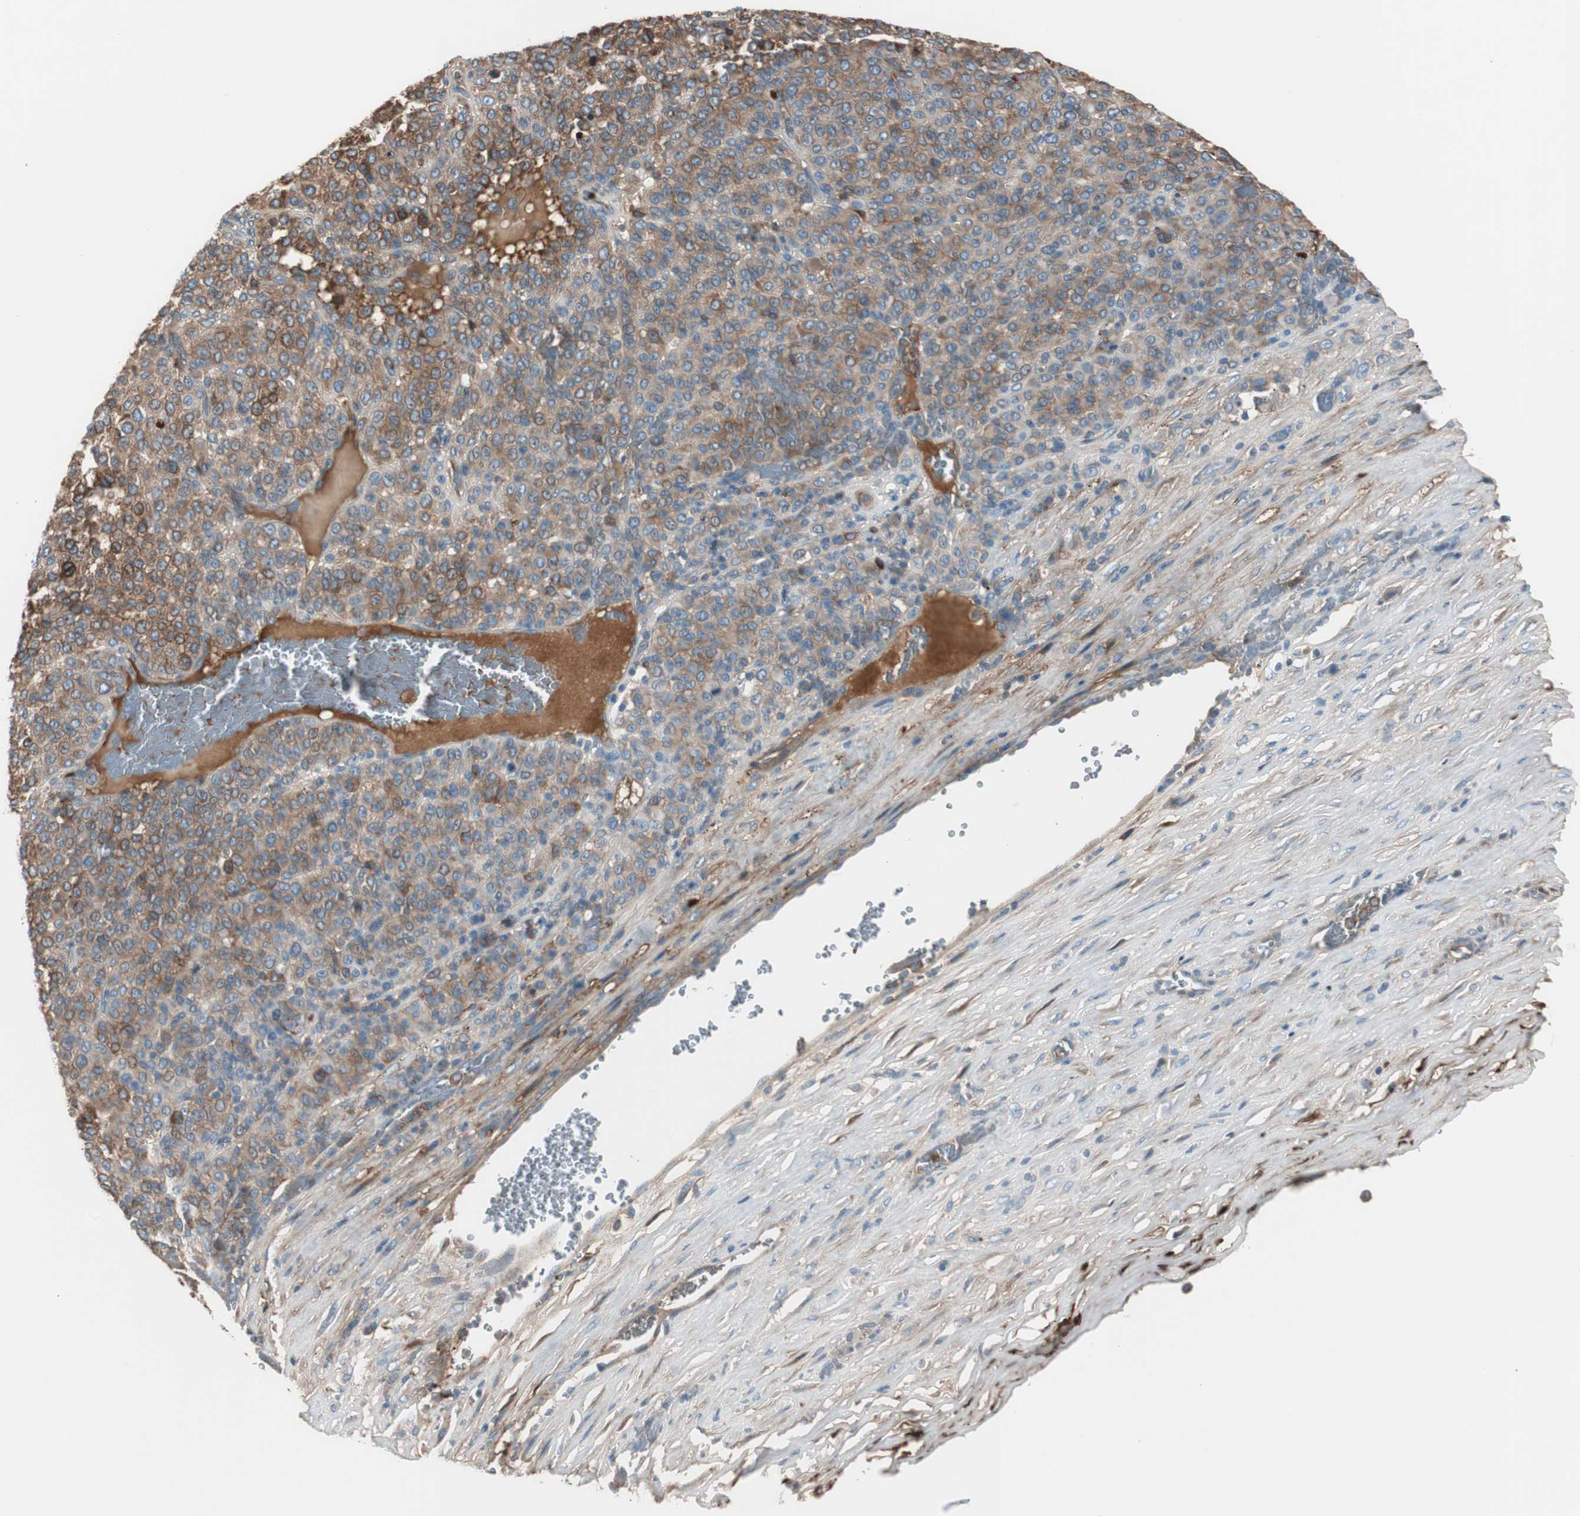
{"staining": {"intensity": "moderate", "quantity": ">75%", "location": "cytoplasmic/membranous"}, "tissue": "melanoma", "cell_type": "Tumor cells", "image_type": "cancer", "snomed": [{"axis": "morphology", "description": "Malignant melanoma, Metastatic site"}, {"axis": "topography", "description": "Pancreas"}], "caption": "This histopathology image reveals melanoma stained with immunohistochemistry (IHC) to label a protein in brown. The cytoplasmic/membranous of tumor cells show moderate positivity for the protein. Nuclei are counter-stained blue.", "gene": "SERPINF1", "patient": {"sex": "female", "age": 30}}